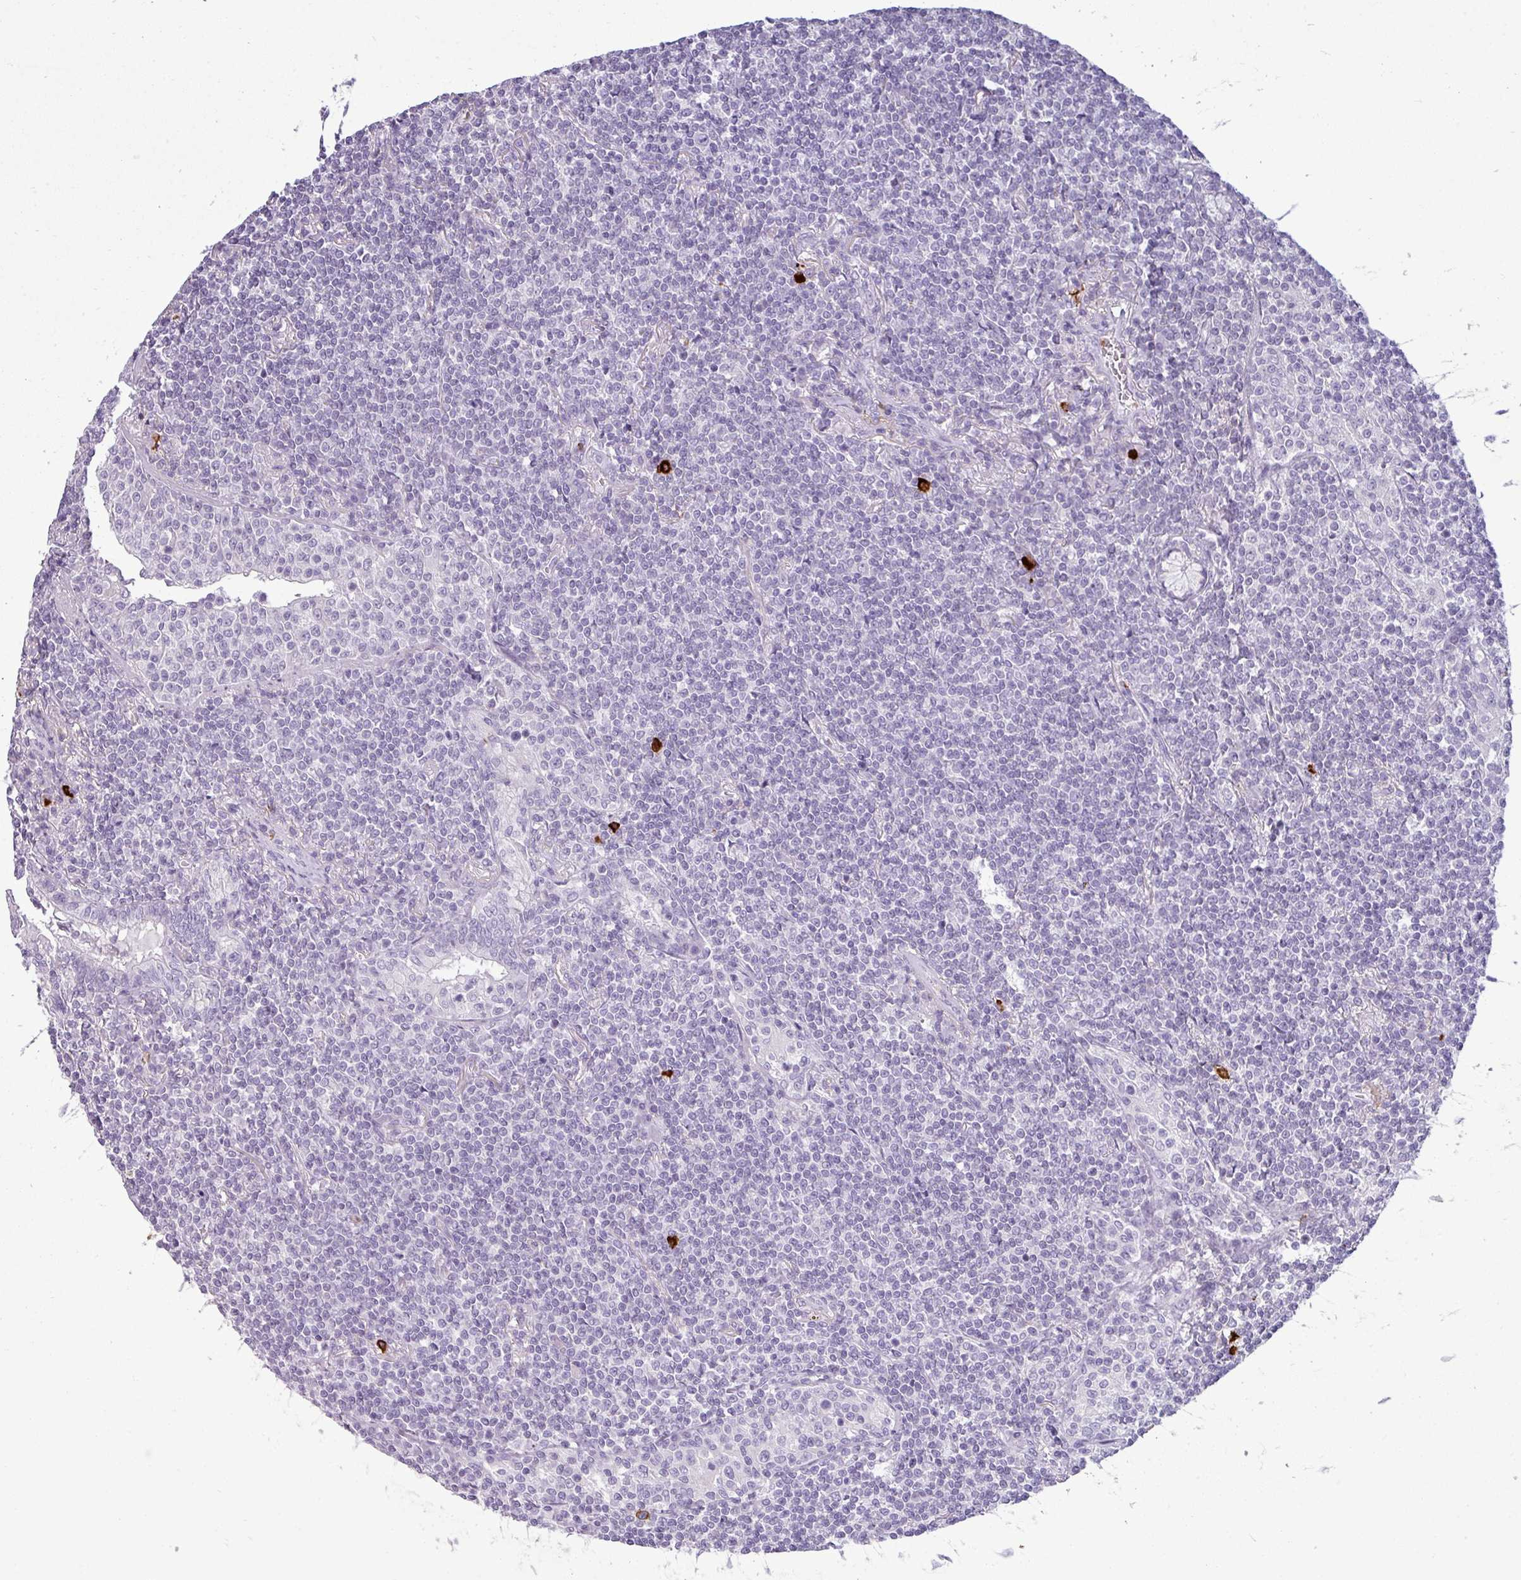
{"staining": {"intensity": "negative", "quantity": "none", "location": "none"}, "tissue": "lymphoma", "cell_type": "Tumor cells", "image_type": "cancer", "snomed": [{"axis": "morphology", "description": "Malignant lymphoma, non-Hodgkin's type, Low grade"}, {"axis": "topography", "description": "Lung"}], "caption": "Image shows no protein positivity in tumor cells of low-grade malignant lymphoma, non-Hodgkin's type tissue.", "gene": "TRIM39", "patient": {"sex": "female", "age": 71}}